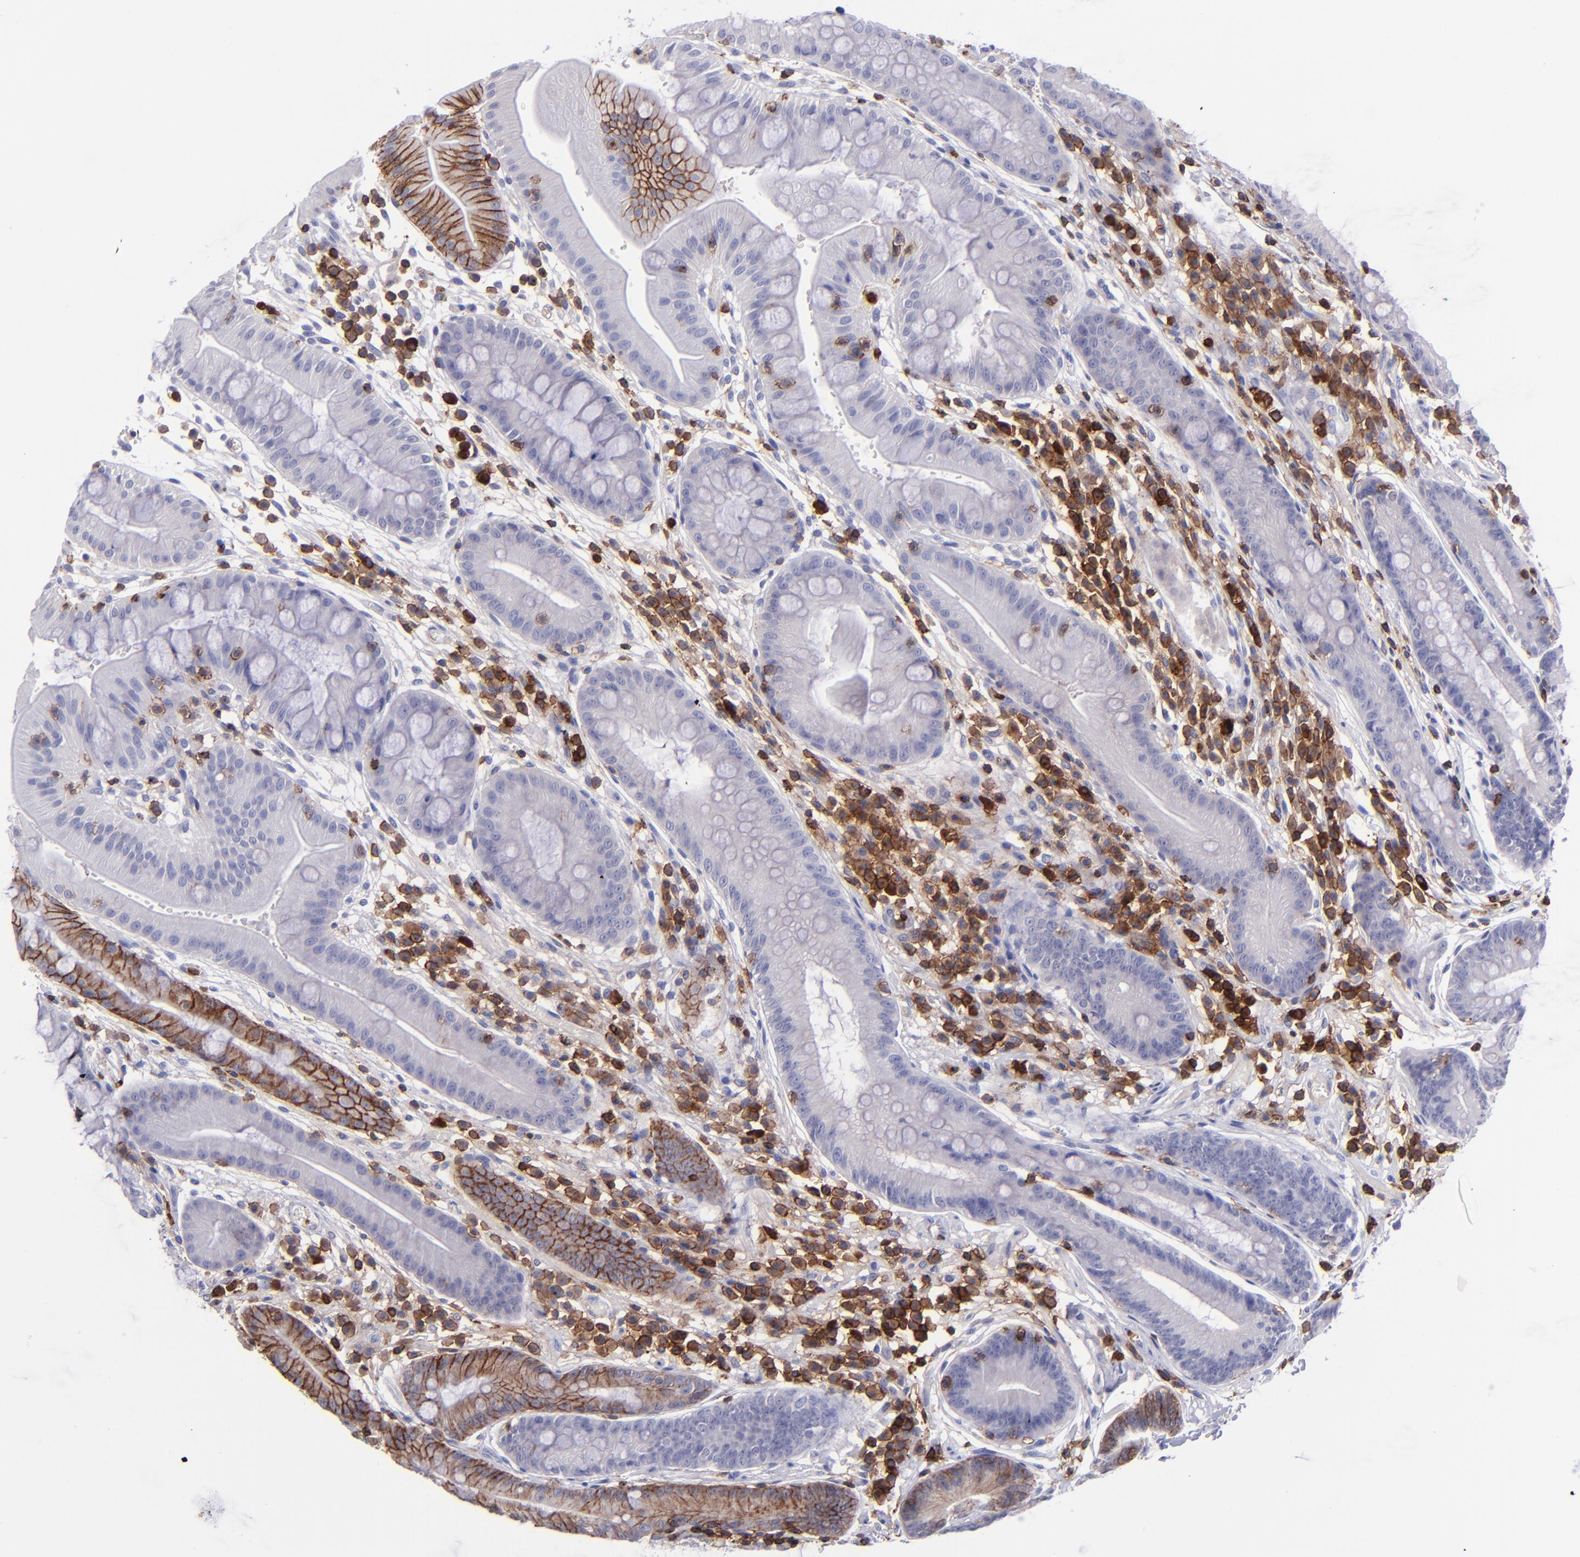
{"staining": {"intensity": "negative", "quantity": "none", "location": "none"}, "tissue": "stomach", "cell_type": "Glandular cells", "image_type": "normal", "snomed": [{"axis": "morphology", "description": "Normal tissue, NOS"}, {"axis": "morphology", "description": "Inflammation, NOS"}, {"axis": "topography", "description": "Stomach, lower"}], "caption": "This is a image of immunohistochemistry (IHC) staining of unremarkable stomach, which shows no expression in glandular cells. (DAB (3,3'-diaminobenzidine) IHC, high magnification).", "gene": "ICAM3", "patient": {"sex": "male", "age": 59}}